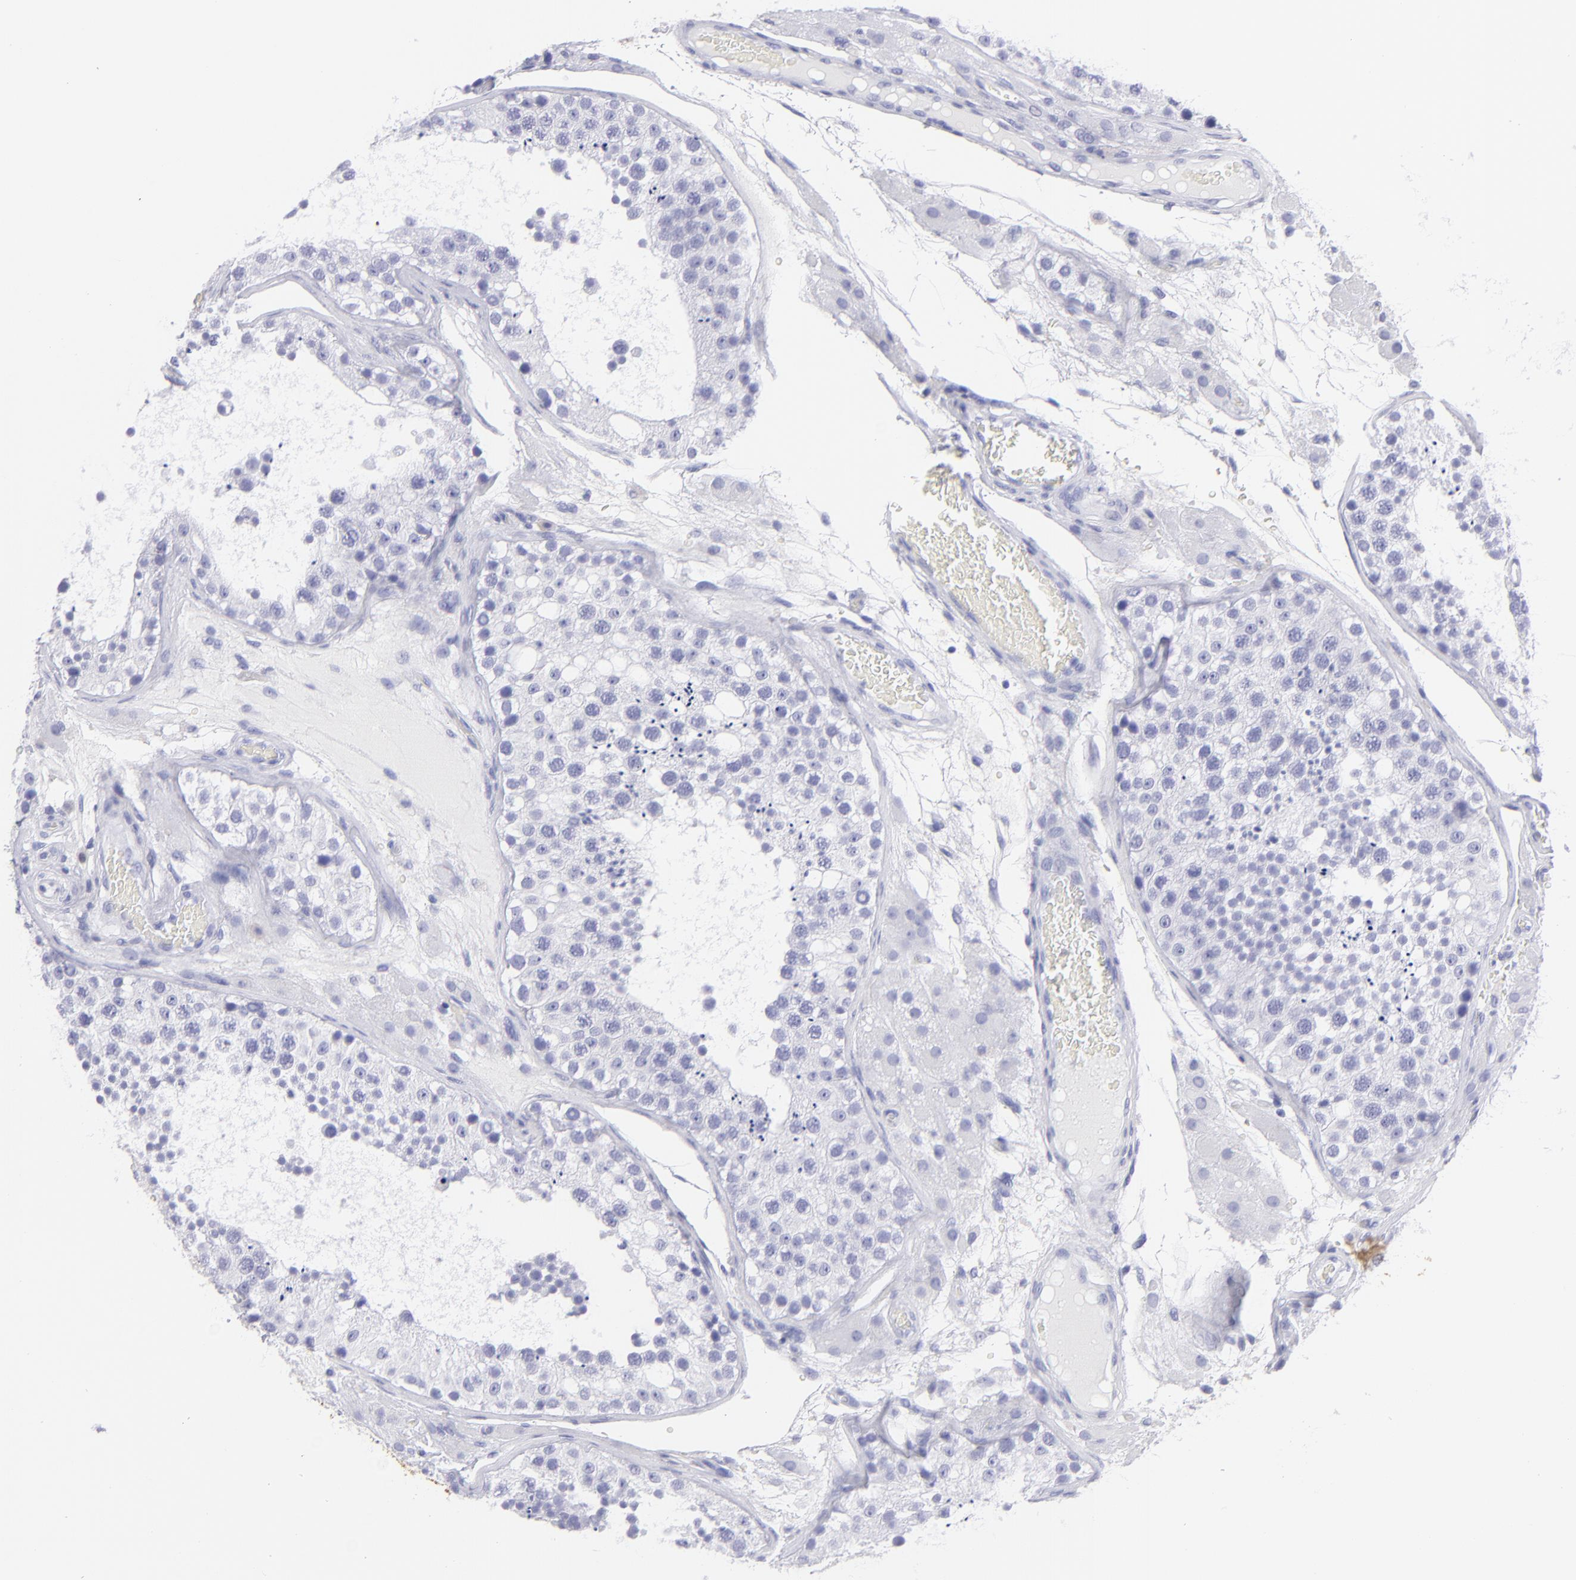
{"staining": {"intensity": "negative", "quantity": "none", "location": "none"}, "tissue": "testis", "cell_type": "Cells in seminiferous ducts", "image_type": "normal", "snomed": [{"axis": "morphology", "description": "Normal tissue, NOS"}, {"axis": "topography", "description": "Testis"}], "caption": "The image exhibits no significant staining in cells in seminiferous ducts of testis.", "gene": "PIP", "patient": {"sex": "male", "age": 26}}